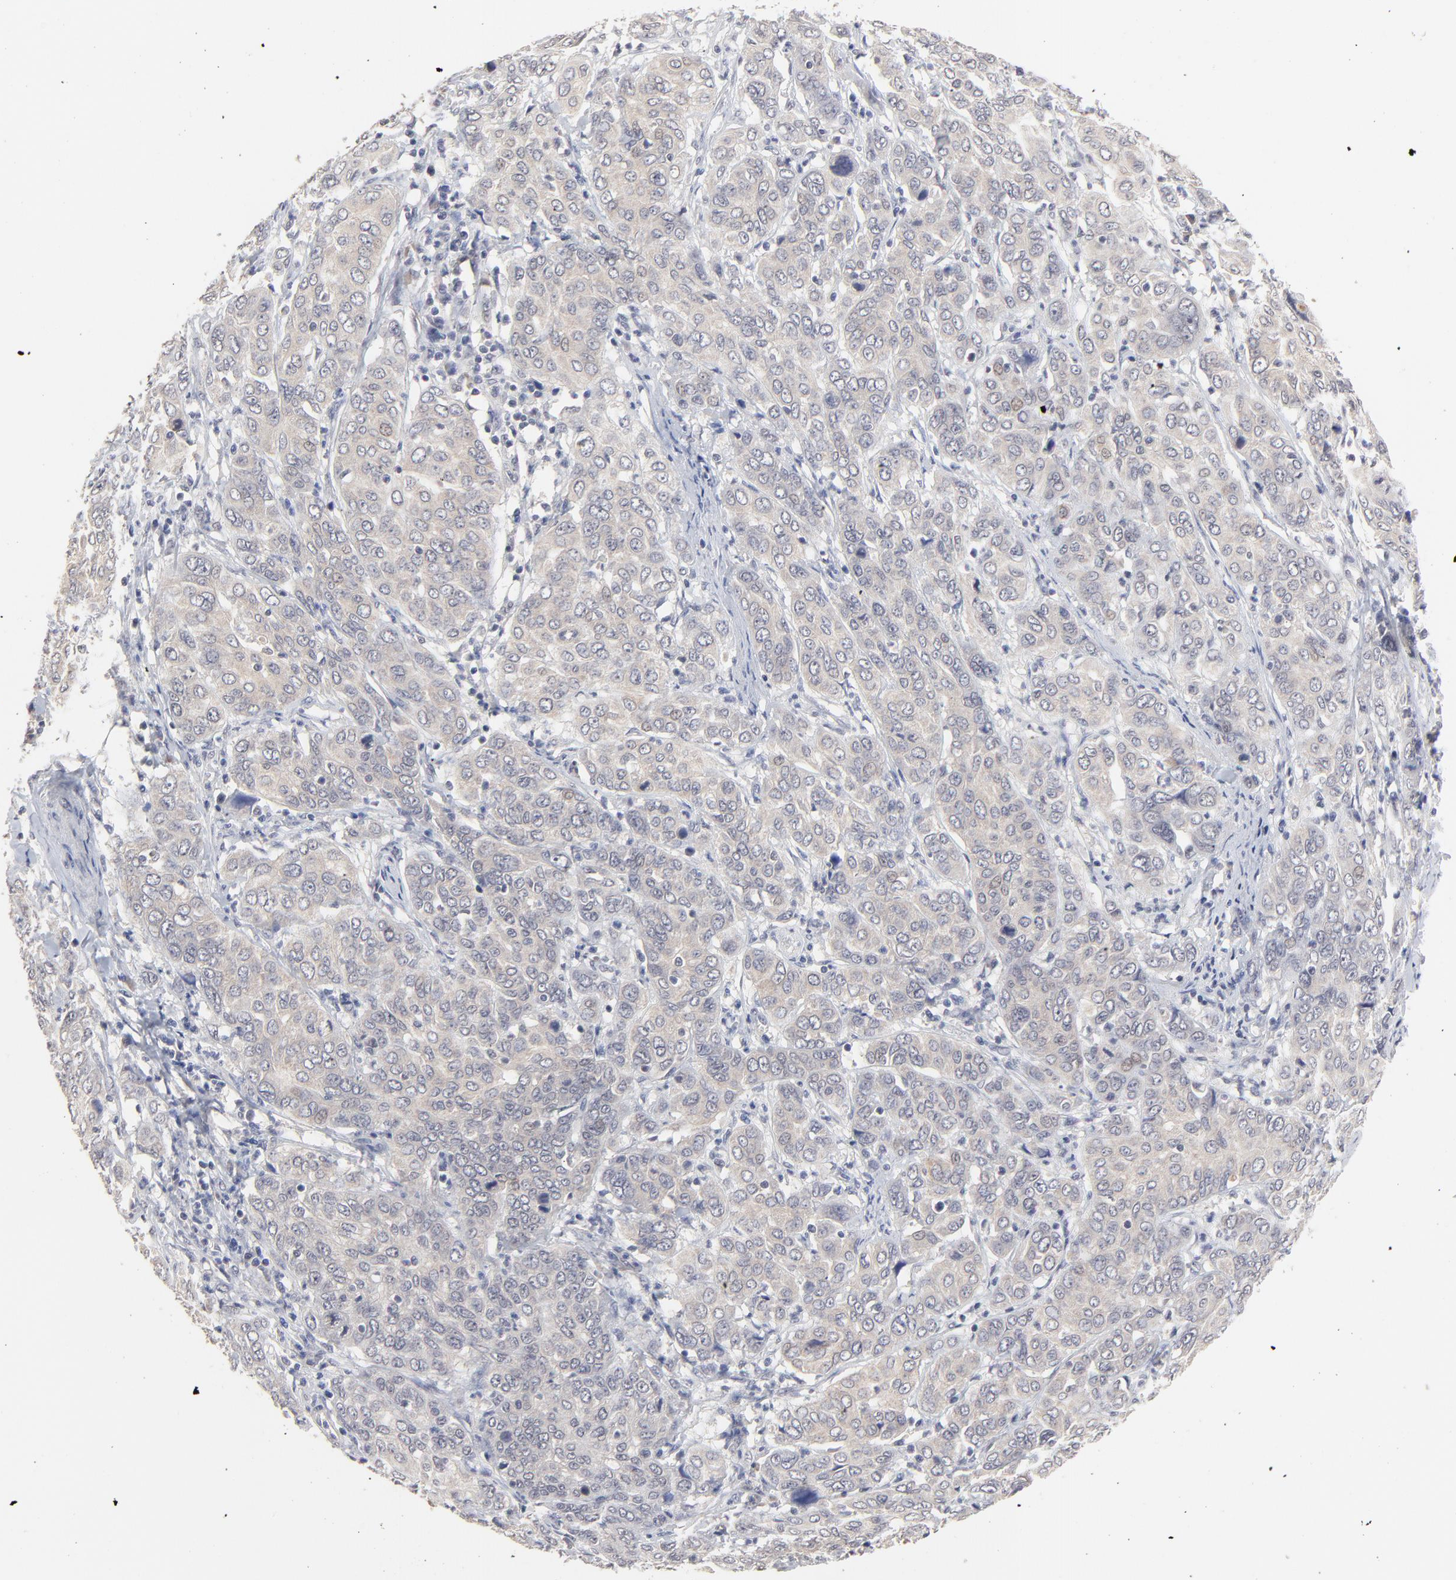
{"staining": {"intensity": "weak", "quantity": ">75%", "location": "cytoplasmic/membranous"}, "tissue": "cervical cancer", "cell_type": "Tumor cells", "image_type": "cancer", "snomed": [{"axis": "morphology", "description": "Squamous cell carcinoma, NOS"}, {"axis": "topography", "description": "Cervix"}], "caption": "Protein expression analysis of human squamous cell carcinoma (cervical) reveals weak cytoplasmic/membranous positivity in about >75% of tumor cells.", "gene": "FAM199X", "patient": {"sex": "female", "age": 38}}